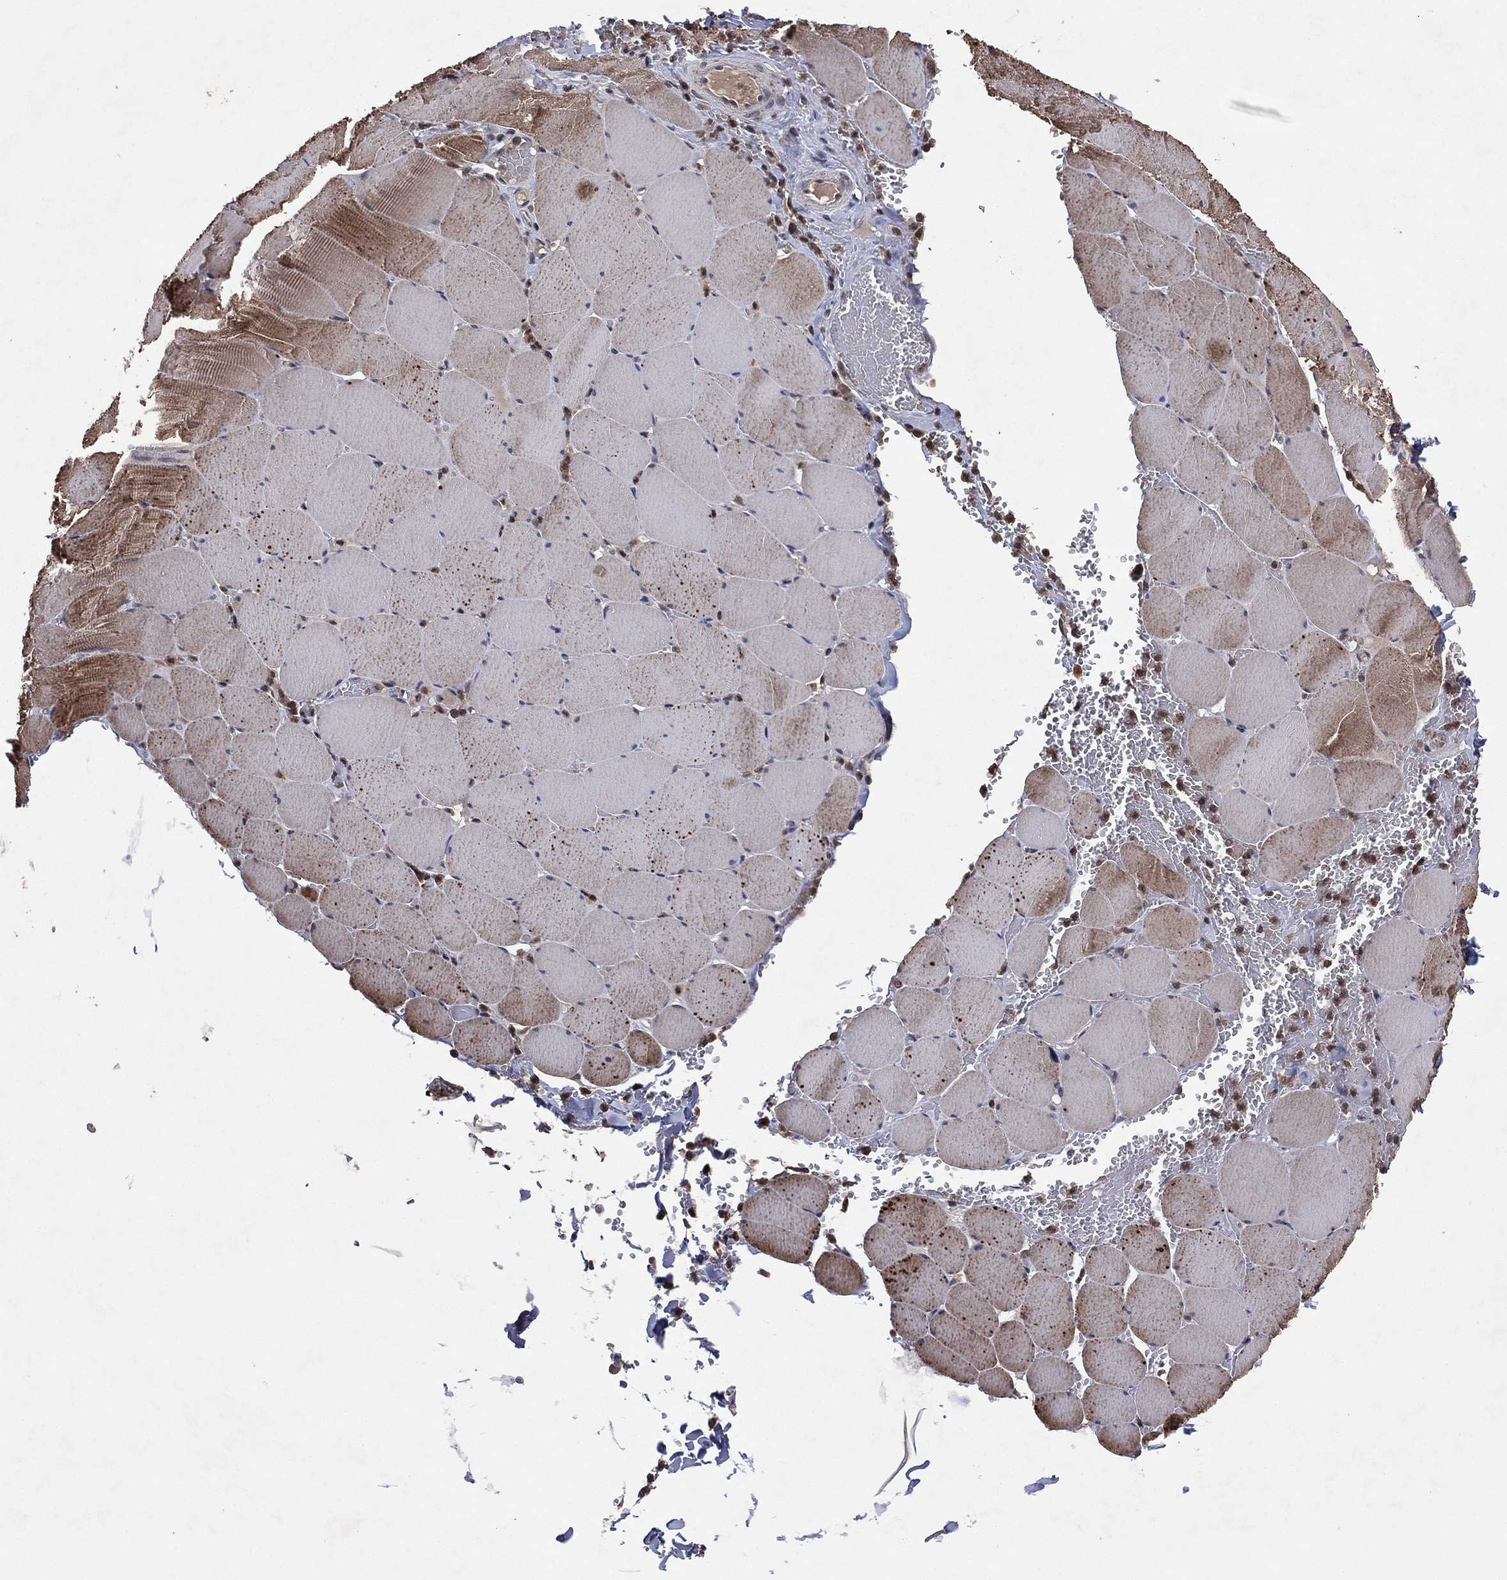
{"staining": {"intensity": "moderate", "quantity": "<25%", "location": "cytoplasmic/membranous"}, "tissue": "skeletal muscle", "cell_type": "Myocytes", "image_type": "normal", "snomed": [{"axis": "morphology", "description": "Normal tissue, NOS"}, {"axis": "morphology", "description": "Malignant melanoma, Metastatic site"}, {"axis": "topography", "description": "Skeletal muscle"}], "caption": "Skeletal muscle stained with immunohistochemistry (IHC) reveals moderate cytoplasmic/membranous staining in about <25% of myocytes. (Stains: DAB in brown, nuclei in blue, Microscopy: brightfield microscopy at high magnification).", "gene": "ATG4B", "patient": {"sex": "male", "age": 50}}